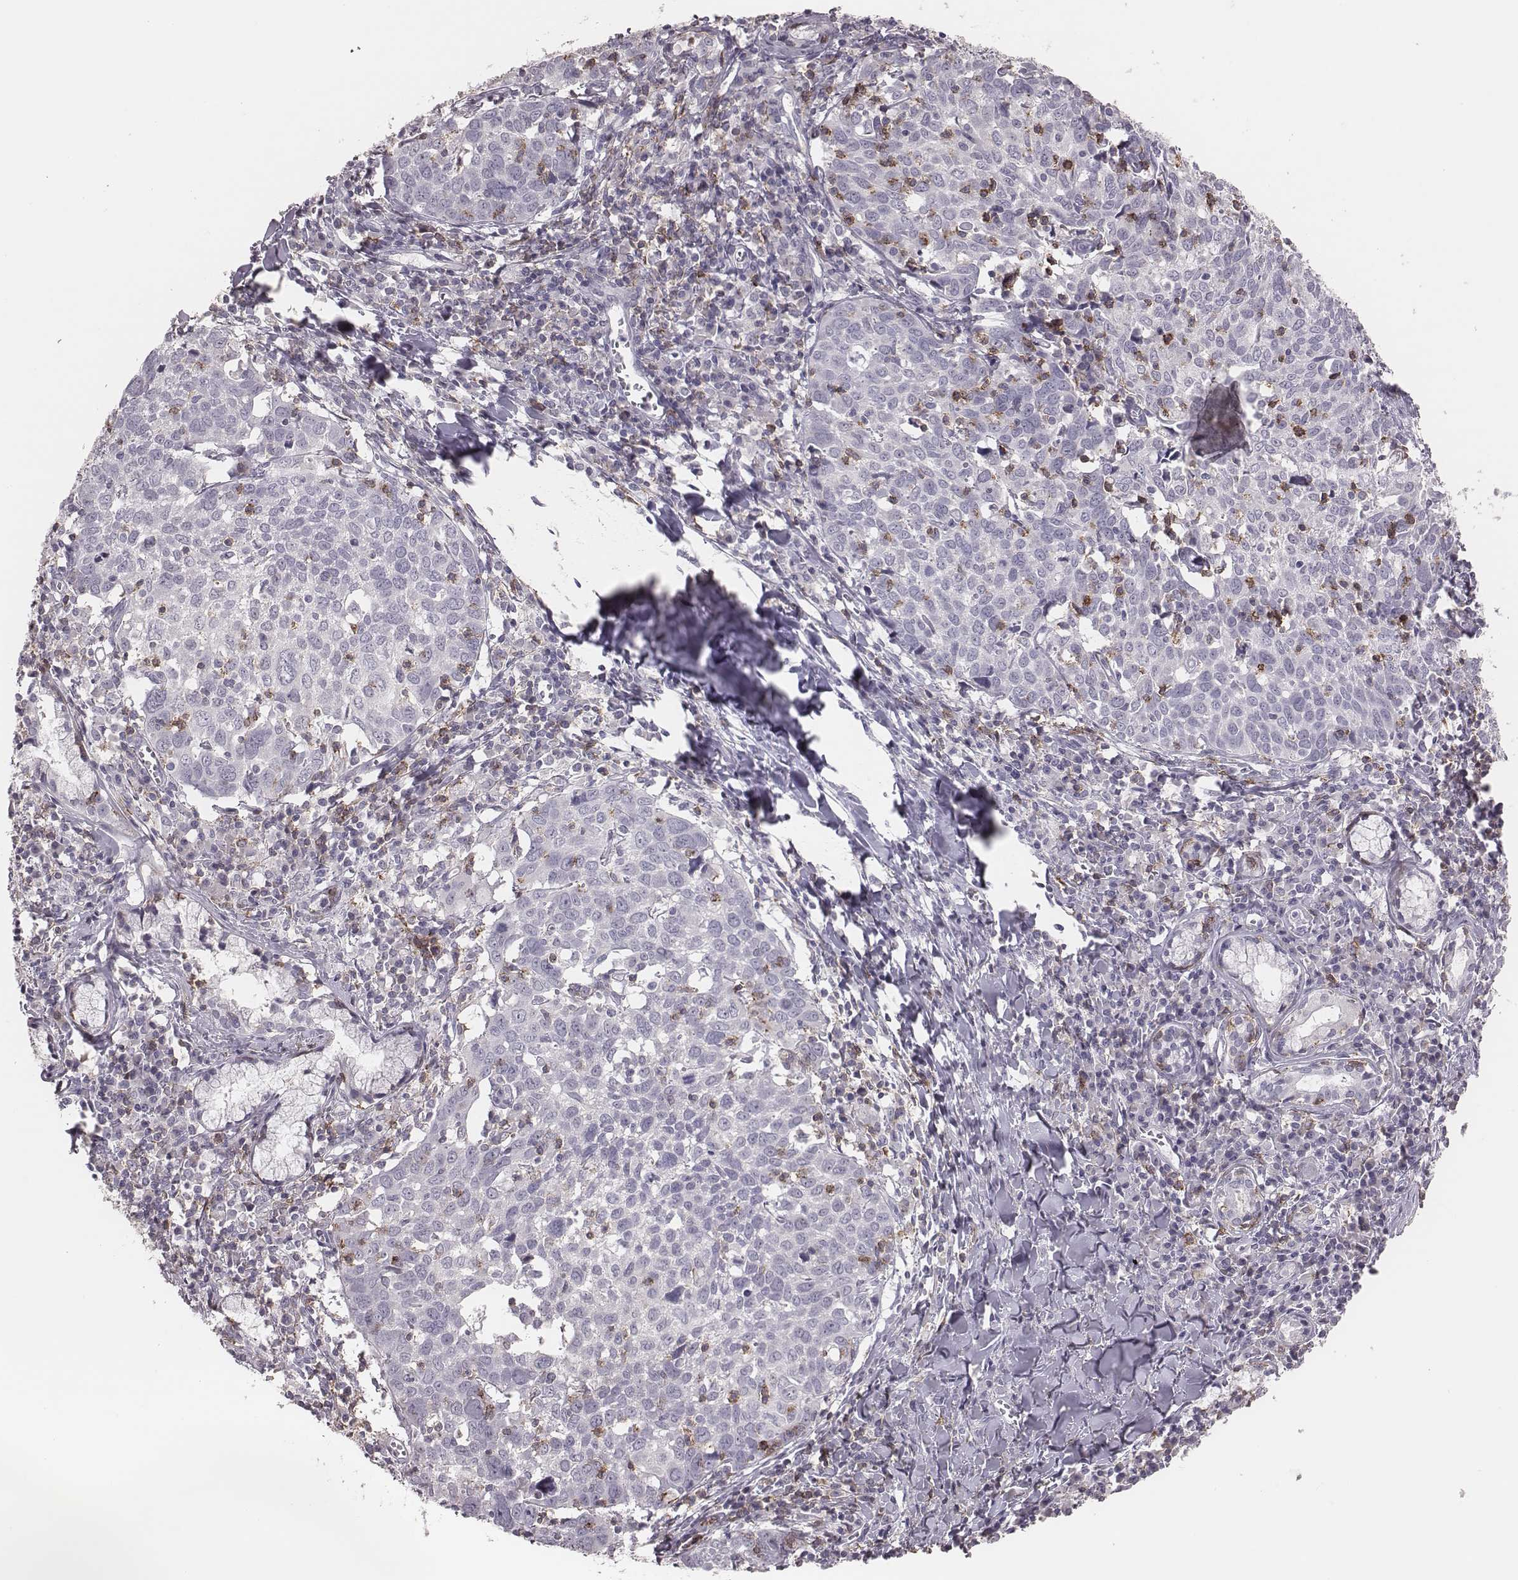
{"staining": {"intensity": "negative", "quantity": "none", "location": "none"}, "tissue": "lung cancer", "cell_type": "Tumor cells", "image_type": "cancer", "snomed": [{"axis": "morphology", "description": "Squamous cell carcinoma, NOS"}, {"axis": "topography", "description": "Lung"}], "caption": "A photomicrograph of human lung cancer is negative for staining in tumor cells.", "gene": "PDCD1", "patient": {"sex": "male", "age": 57}}